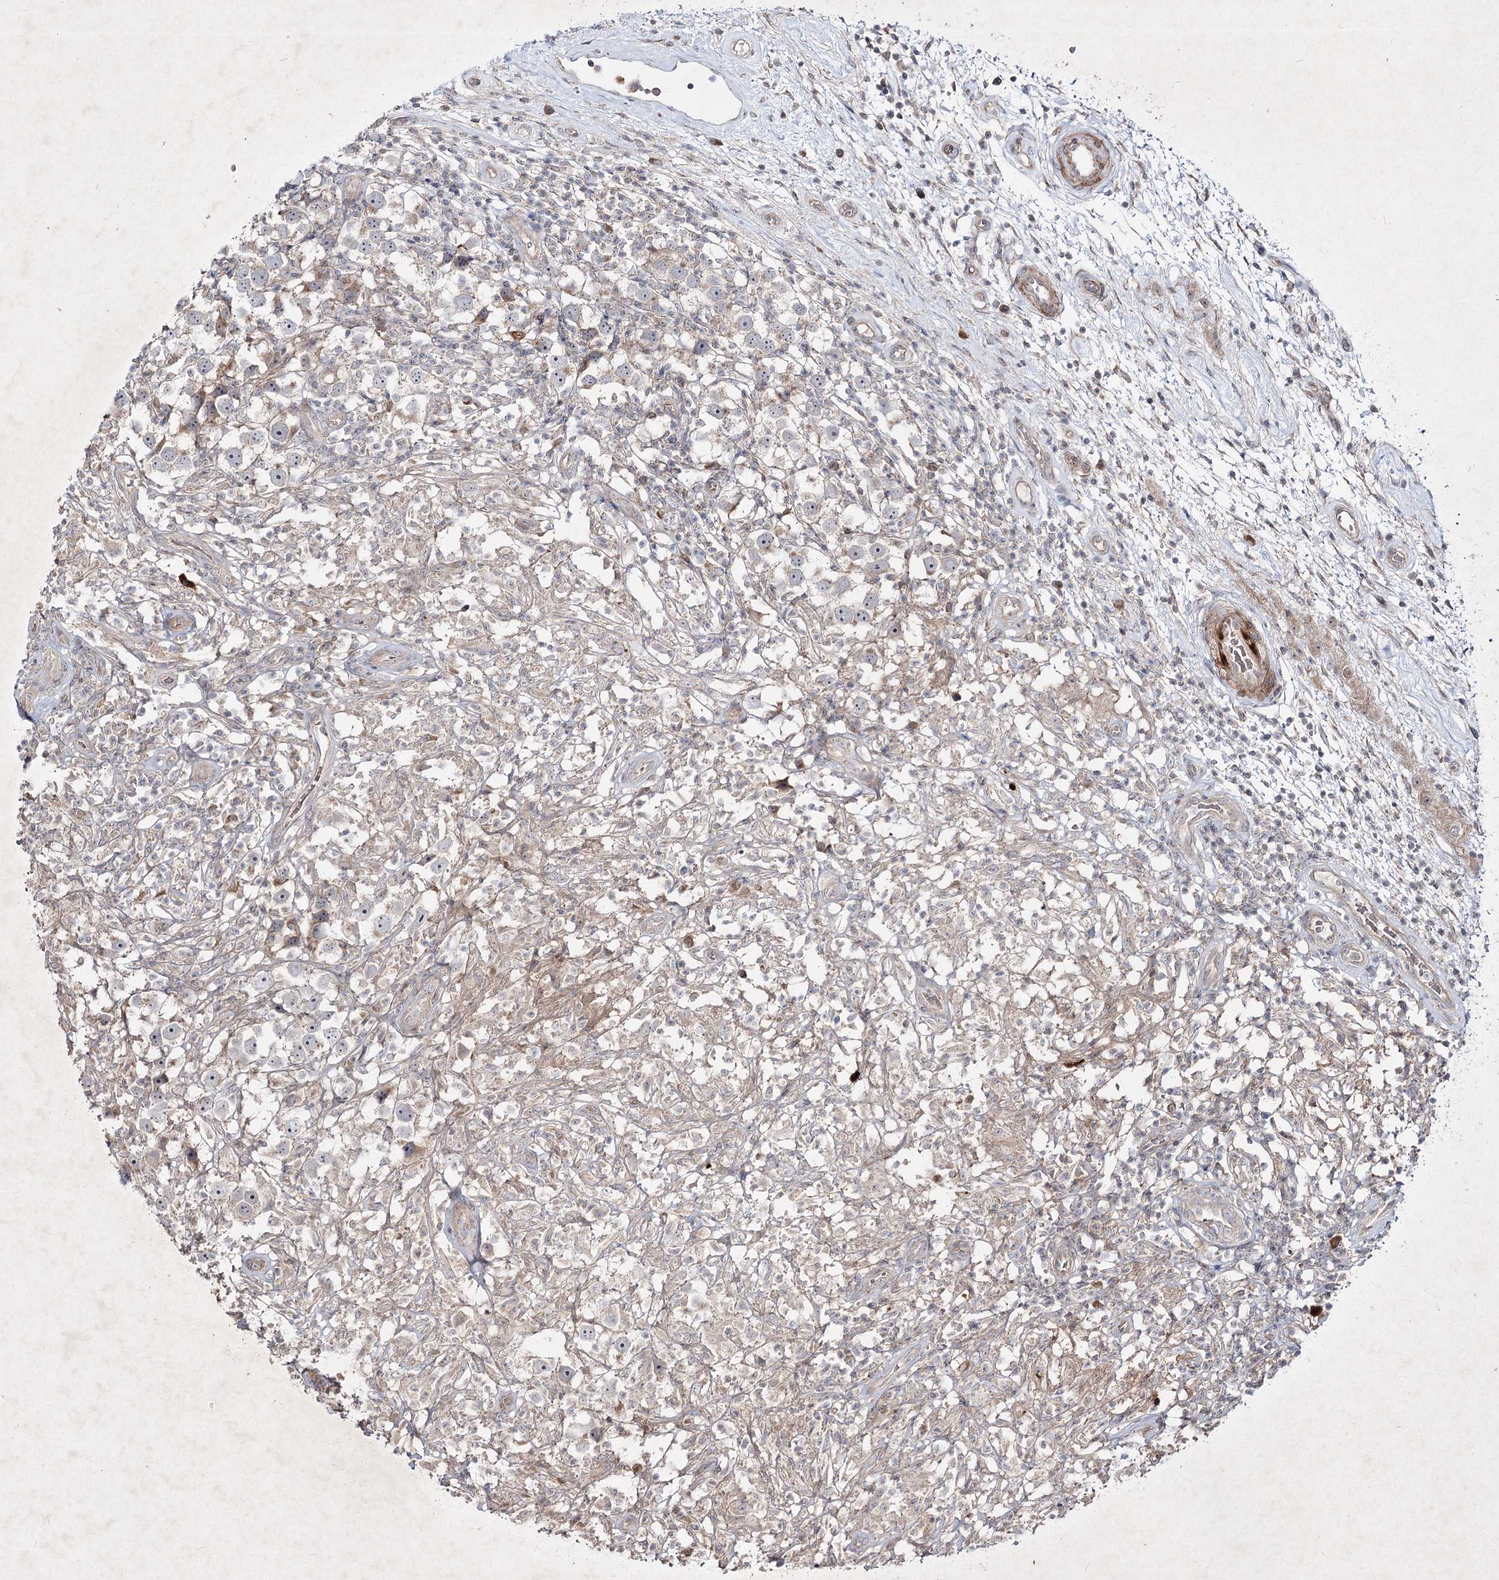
{"staining": {"intensity": "weak", "quantity": "25%-75%", "location": "cytoplasmic/membranous"}, "tissue": "testis cancer", "cell_type": "Tumor cells", "image_type": "cancer", "snomed": [{"axis": "morphology", "description": "Seminoma, NOS"}, {"axis": "topography", "description": "Testis"}], "caption": "Protein analysis of testis seminoma tissue exhibits weak cytoplasmic/membranous expression in about 25%-75% of tumor cells.", "gene": "CIB2", "patient": {"sex": "male", "age": 49}}